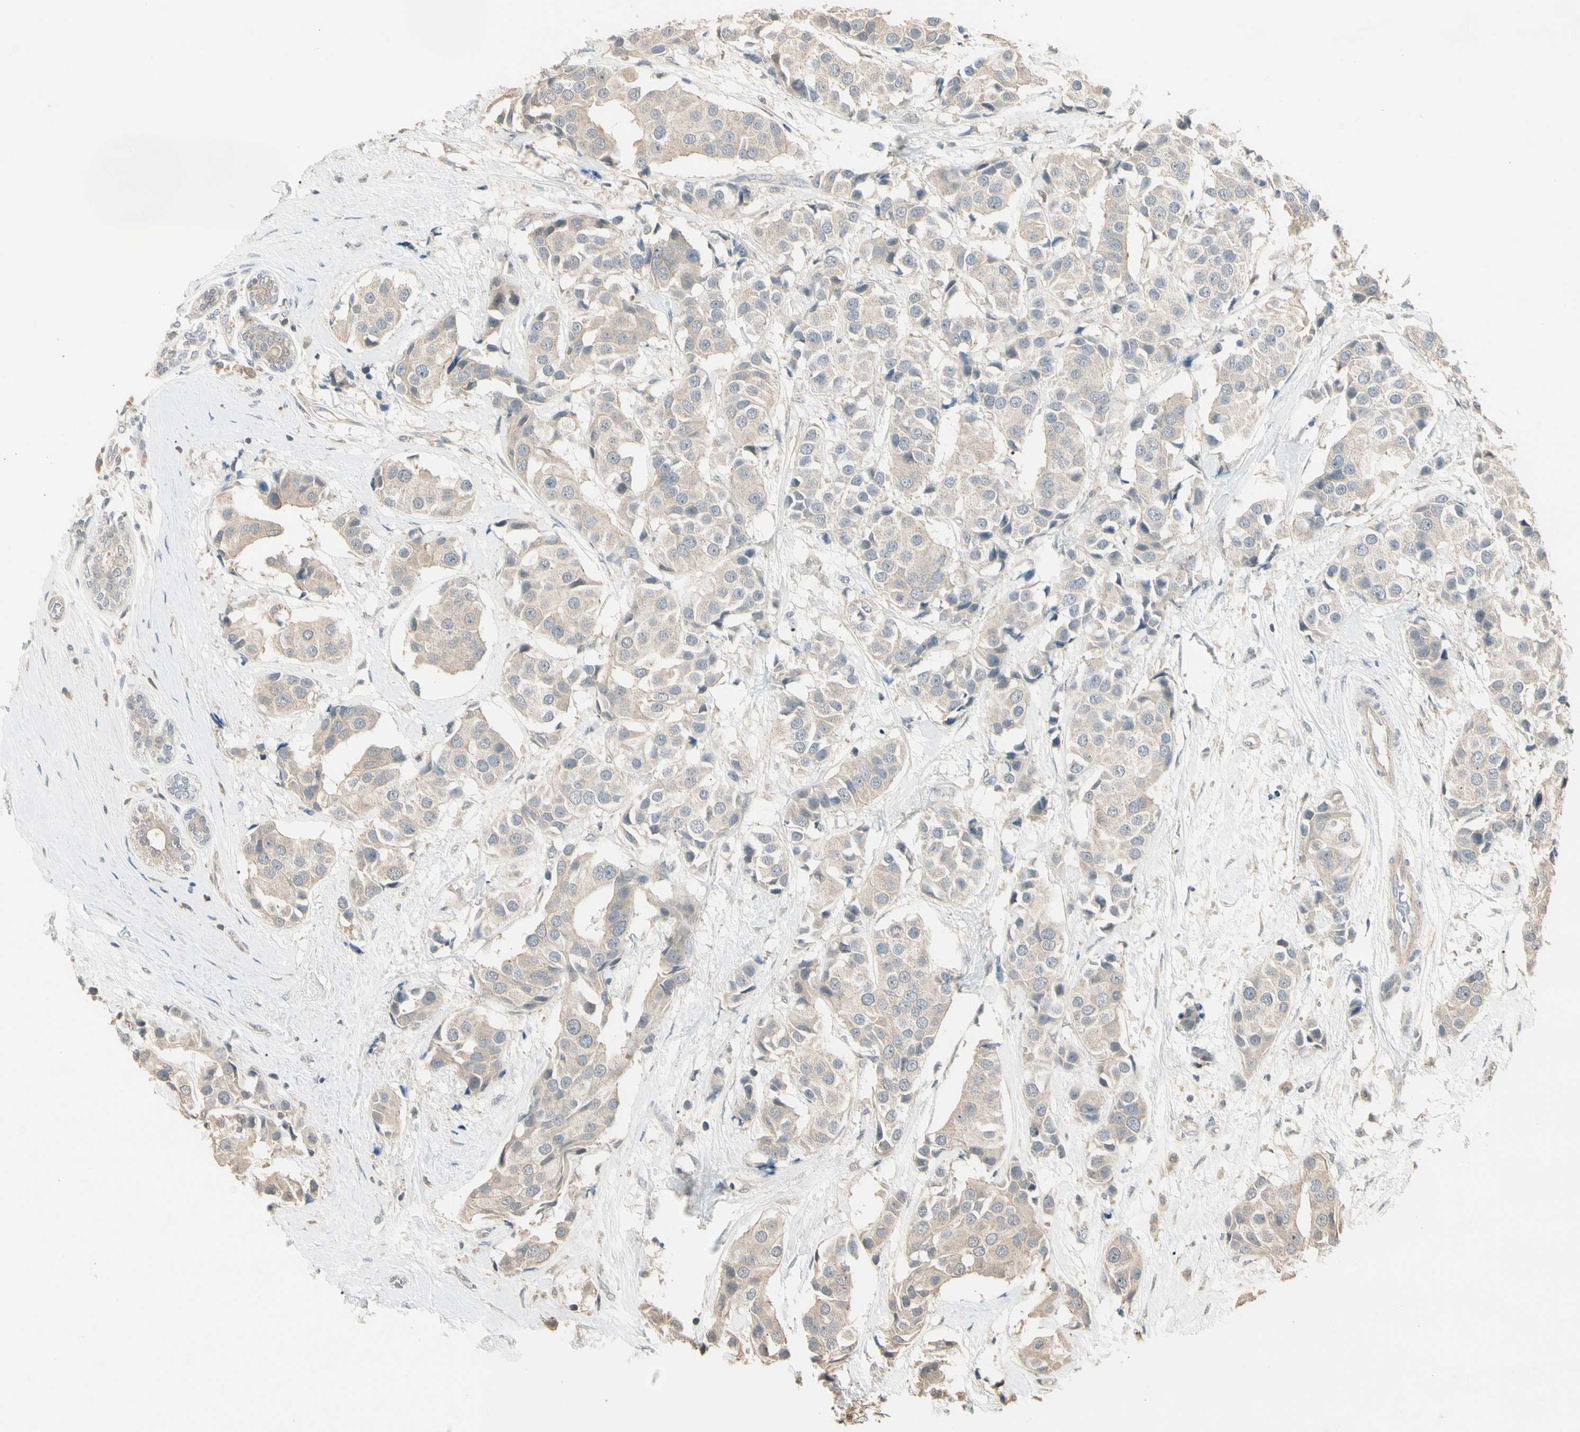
{"staining": {"intensity": "weak", "quantity": "25%-75%", "location": "cytoplasmic/membranous"}, "tissue": "breast cancer", "cell_type": "Tumor cells", "image_type": "cancer", "snomed": [{"axis": "morphology", "description": "Normal tissue, NOS"}, {"axis": "morphology", "description": "Duct carcinoma"}, {"axis": "topography", "description": "Breast"}], "caption": "Breast cancer stained for a protein displays weak cytoplasmic/membranous positivity in tumor cells.", "gene": "P3H2", "patient": {"sex": "female", "age": 39}}